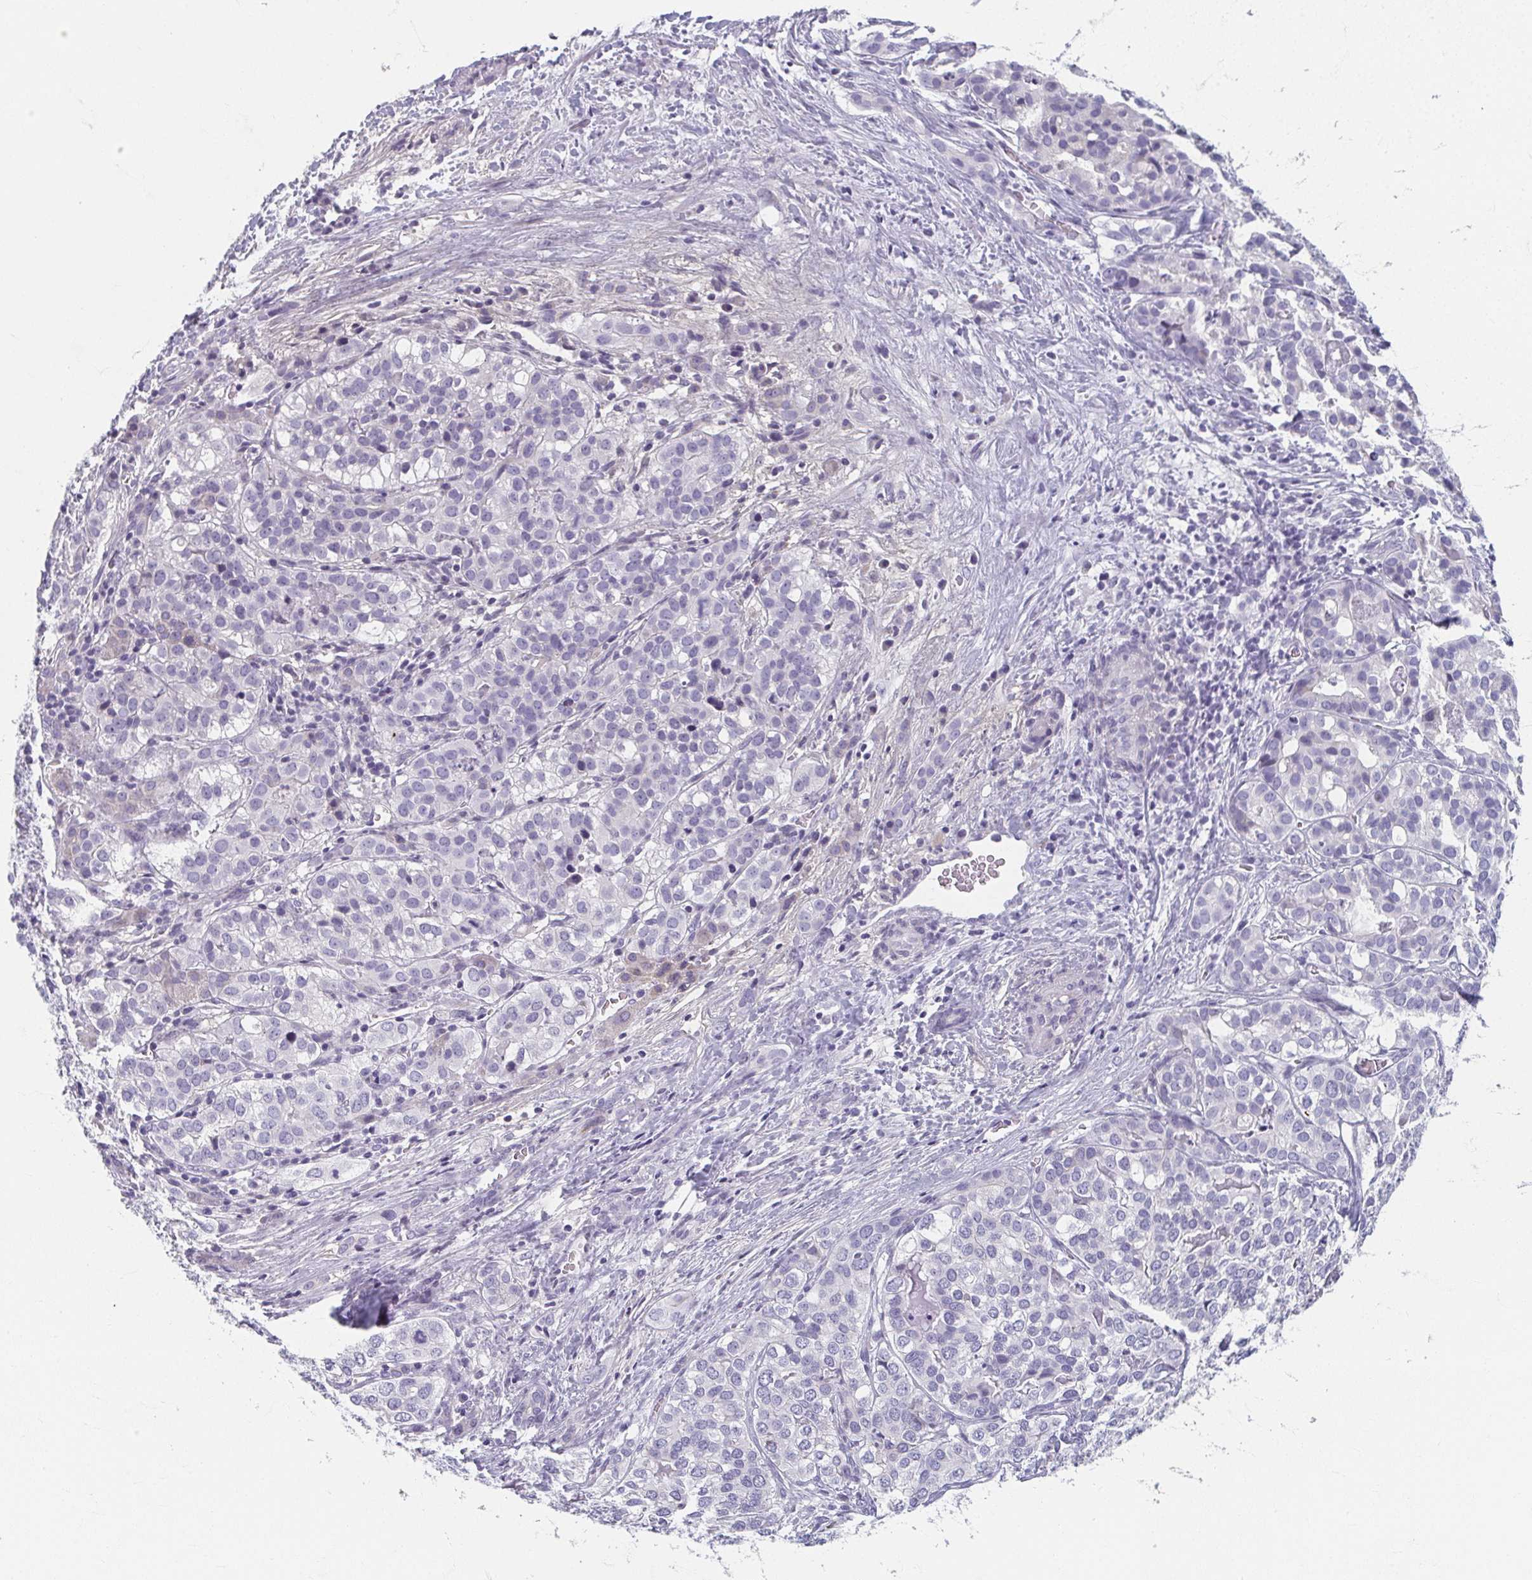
{"staining": {"intensity": "negative", "quantity": "none", "location": "none"}, "tissue": "liver cancer", "cell_type": "Tumor cells", "image_type": "cancer", "snomed": [{"axis": "morphology", "description": "Cholangiocarcinoma"}, {"axis": "topography", "description": "Liver"}], "caption": "High magnification brightfield microscopy of liver cancer (cholangiocarcinoma) stained with DAB (3,3'-diaminobenzidine) (brown) and counterstained with hematoxylin (blue): tumor cells show no significant positivity.", "gene": "CAMKV", "patient": {"sex": "male", "age": 56}}